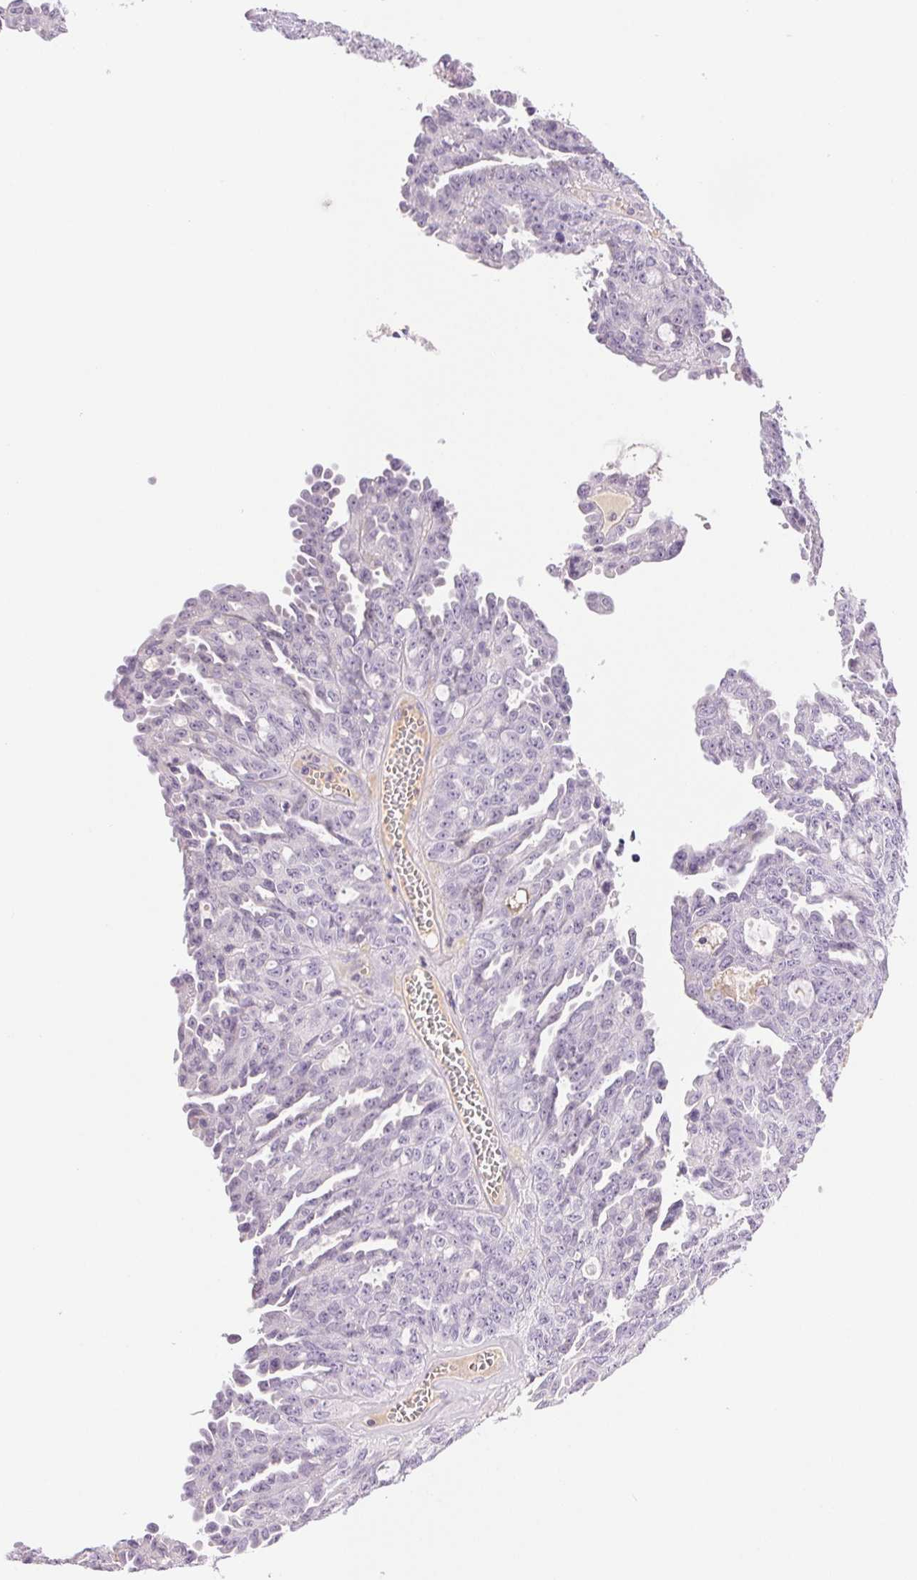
{"staining": {"intensity": "negative", "quantity": "none", "location": "none"}, "tissue": "ovarian cancer", "cell_type": "Tumor cells", "image_type": "cancer", "snomed": [{"axis": "morphology", "description": "Cystadenocarcinoma, serous, NOS"}, {"axis": "topography", "description": "Ovary"}], "caption": "Immunohistochemistry (IHC) micrograph of human serous cystadenocarcinoma (ovarian) stained for a protein (brown), which reveals no staining in tumor cells.", "gene": "IFIT1B", "patient": {"sex": "female", "age": 71}}